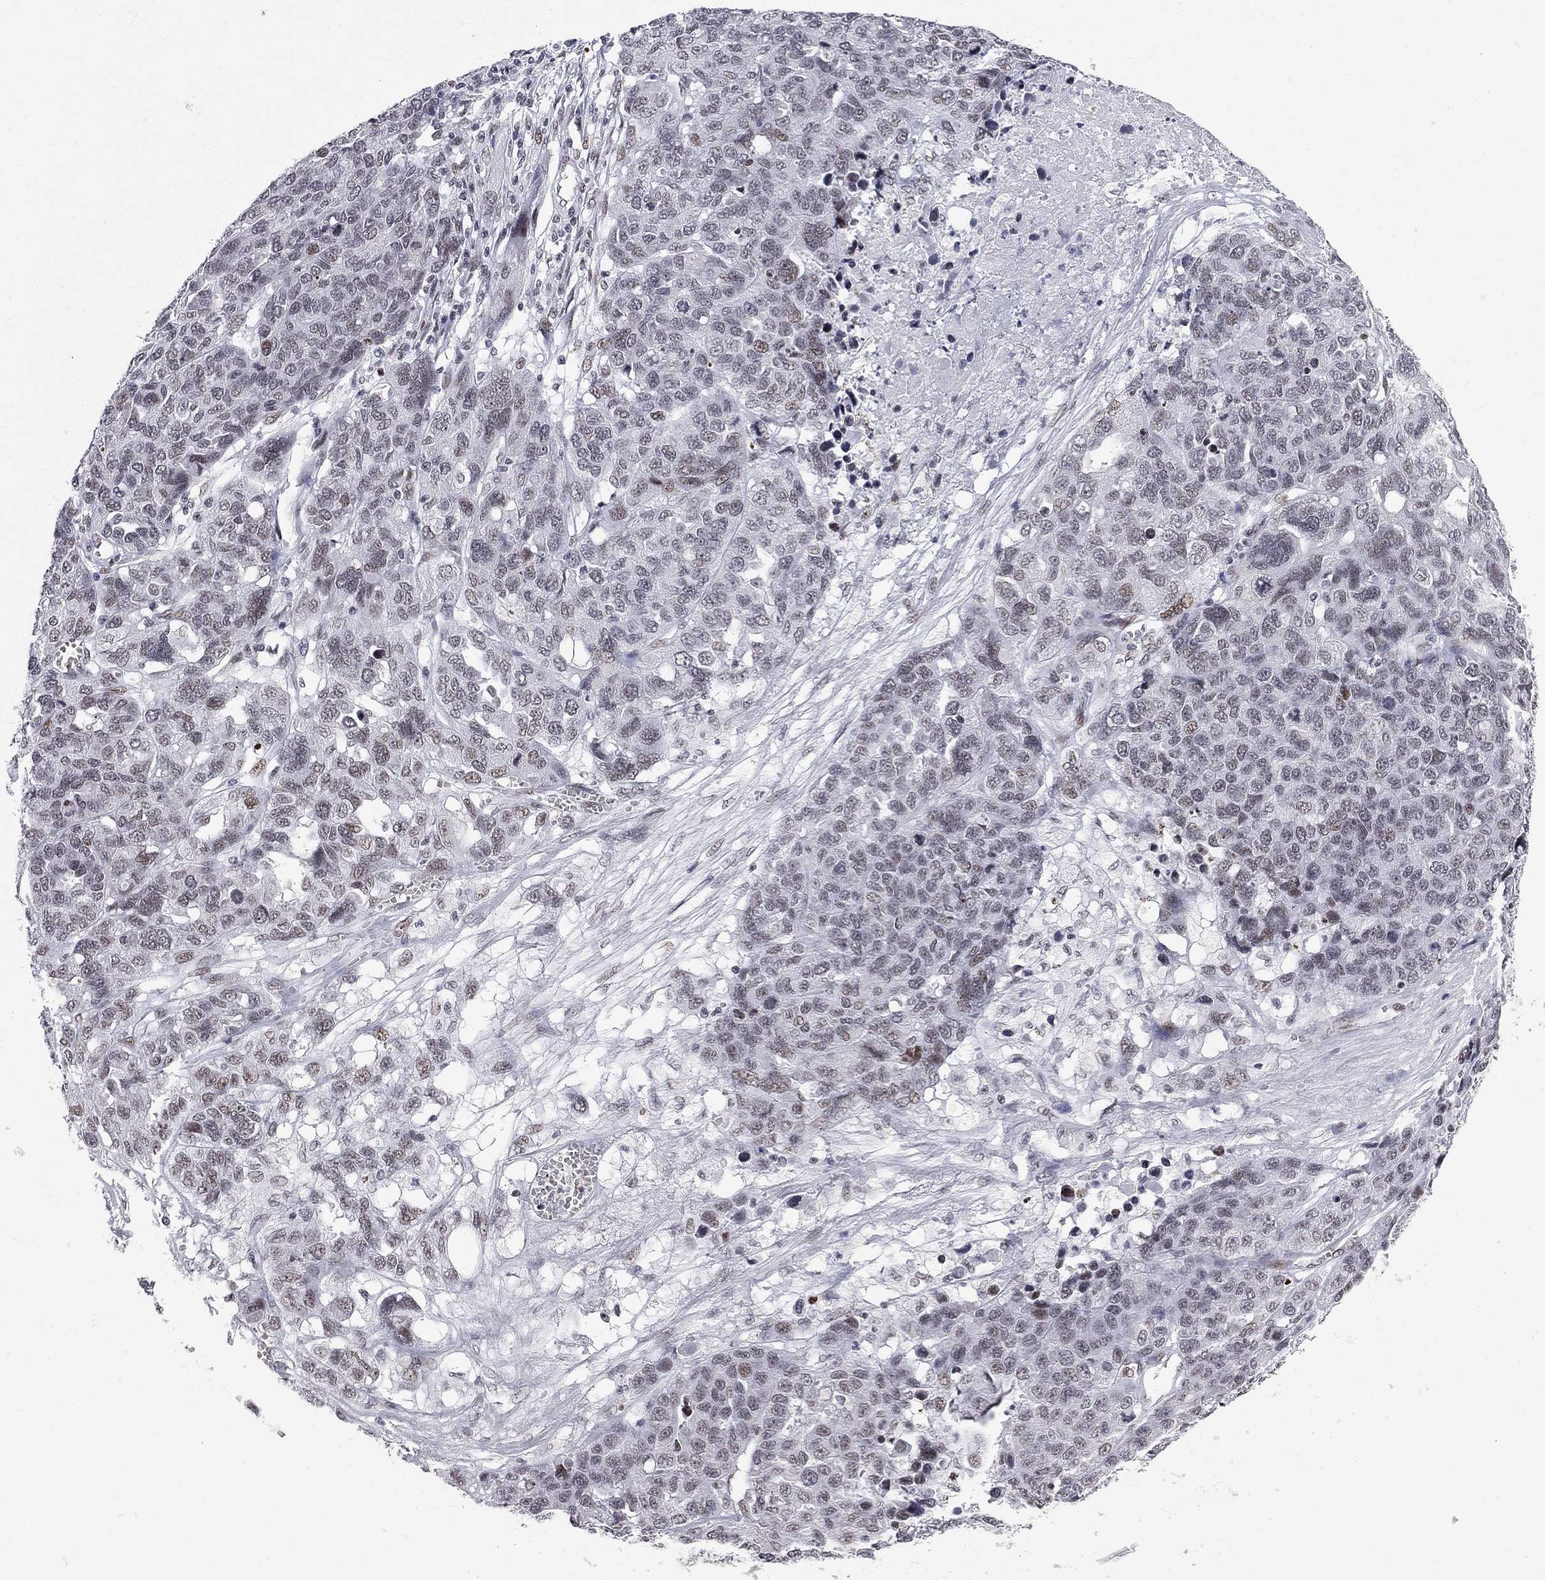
{"staining": {"intensity": "moderate", "quantity": "25%-75%", "location": "nuclear"}, "tissue": "ovarian cancer", "cell_type": "Tumor cells", "image_type": "cancer", "snomed": [{"axis": "morphology", "description": "Cystadenocarcinoma, serous, NOS"}, {"axis": "topography", "description": "Ovary"}], "caption": "Immunohistochemistry (IHC) staining of ovarian serous cystadenocarcinoma, which demonstrates medium levels of moderate nuclear staining in about 25%-75% of tumor cells indicating moderate nuclear protein positivity. The staining was performed using DAB (brown) for protein detection and nuclei were counterstained in hematoxylin (blue).", "gene": "ZBTB47", "patient": {"sex": "female", "age": 87}}